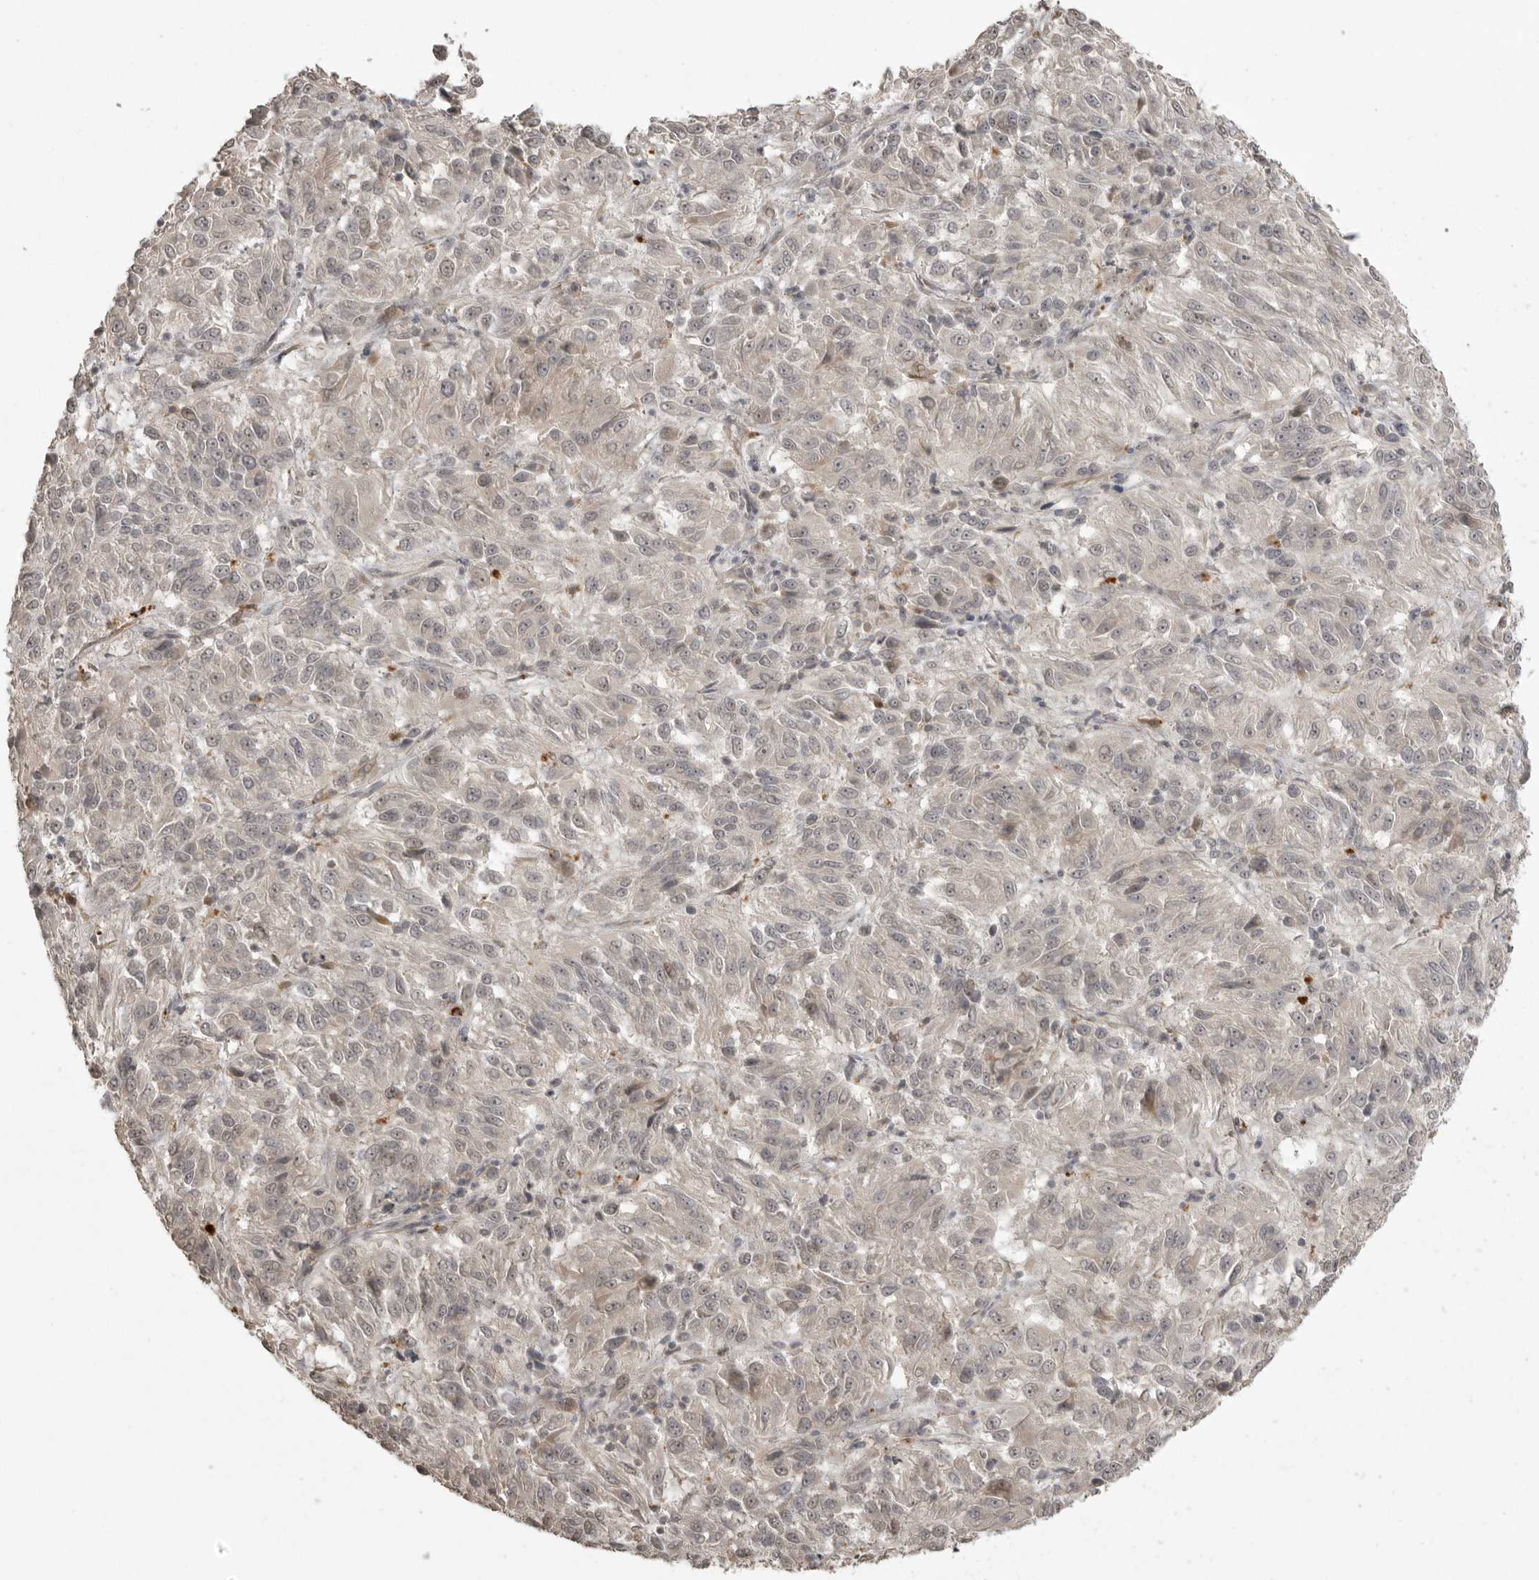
{"staining": {"intensity": "negative", "quantity": "none", "location": "none"}, "tissue": "melanoma", "cell_type": "Tumor cells", "image_type": "cancer", "snomed": [{"axis": "morphology", "description": "Malignant melanoma, Metastatic site"}, {"axis": "topography", "description": "Lung"}], "caption": "This is an IHC image of malignant melanoma (metastatic site). There is no staining in tumor cells.", "gene": "SMG8", "patient": {"sex": "male", "age": 64}}